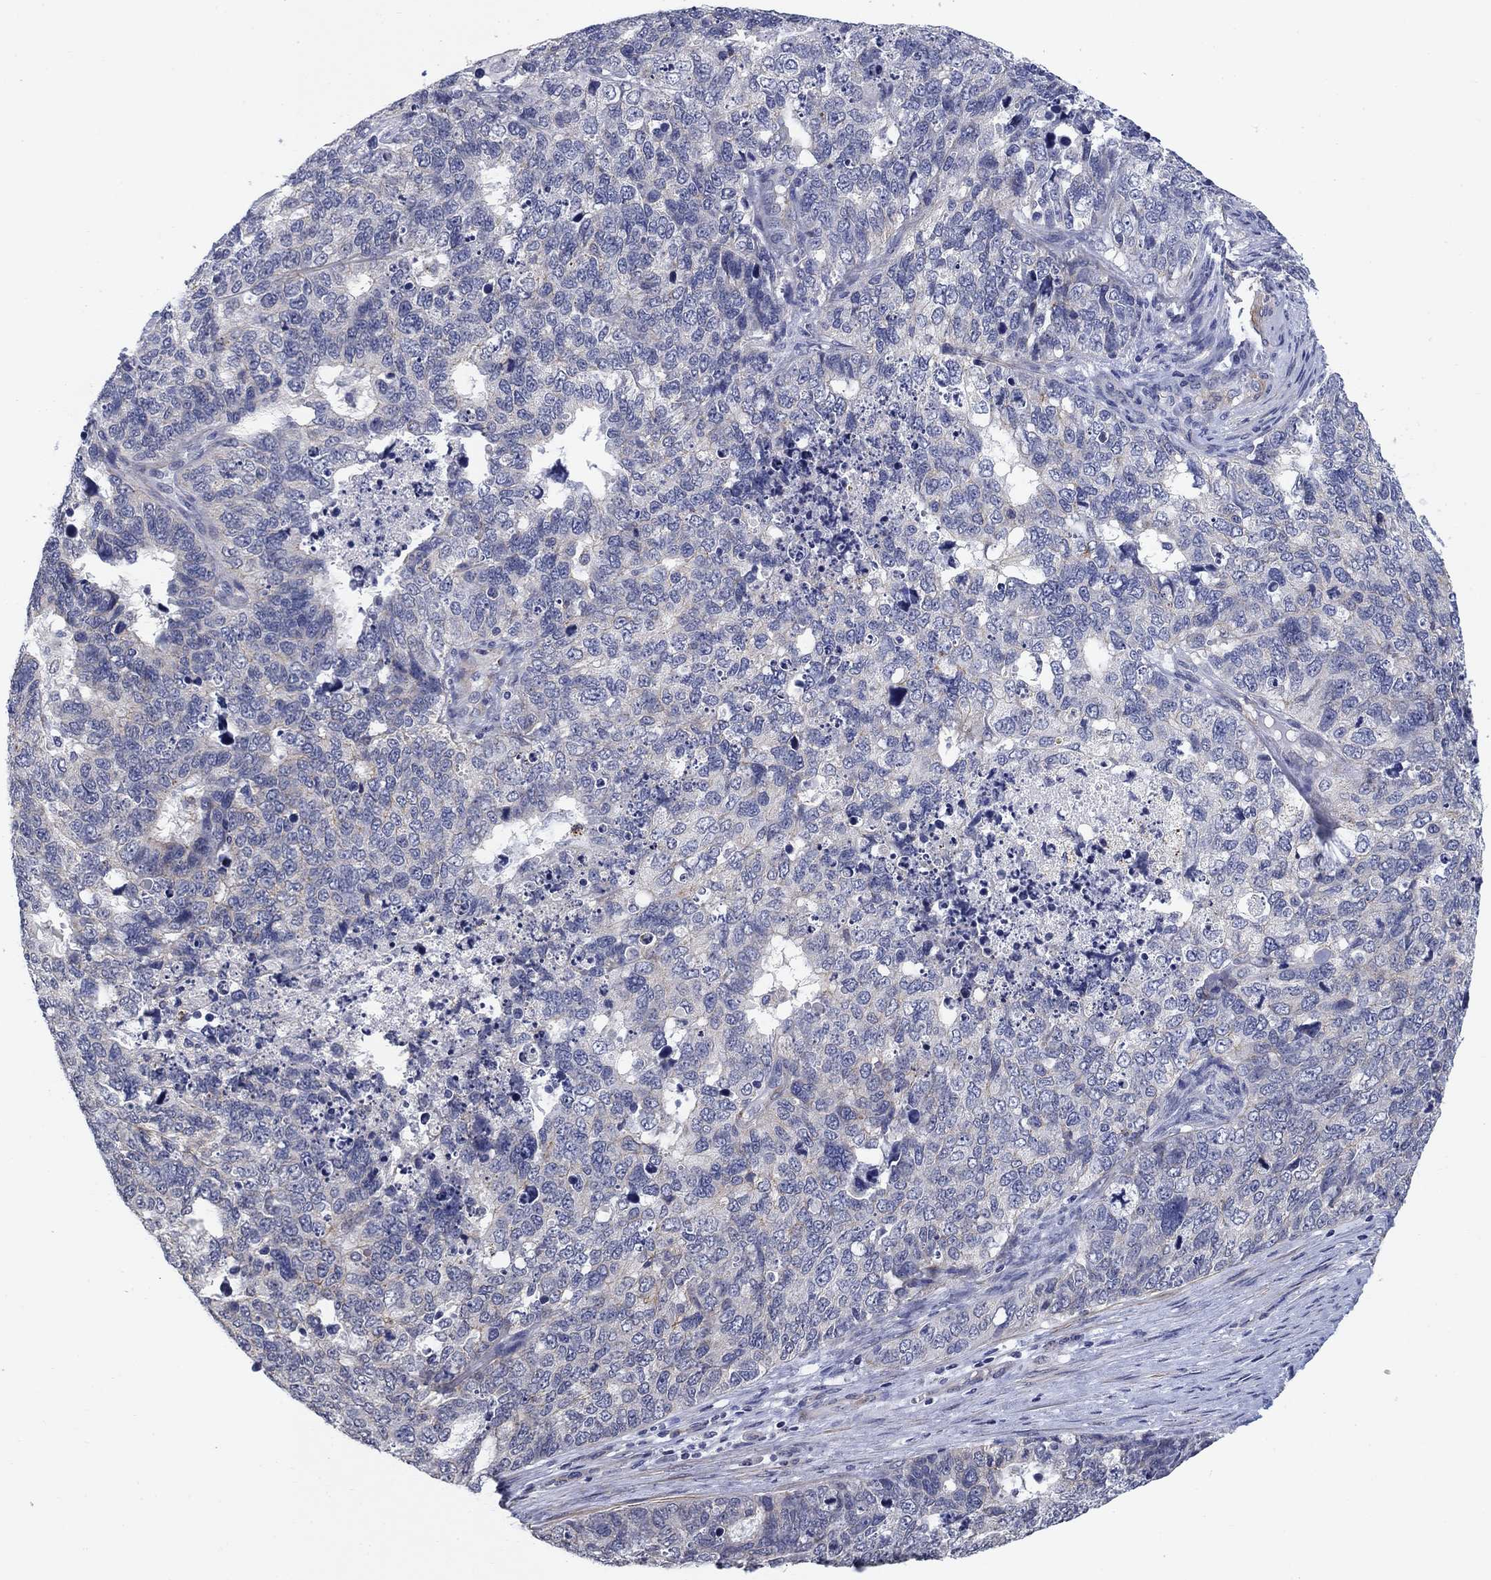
{"staining": {"intensity": "negative", "quantity": "none", "location": "none"}, "tissue": "cervical cancer", "cell_type": "Tumor cells", "image_type": "cancer", "snomed": [{"axis": "morphology", "description": "Squamous cell carcinoma, NOS"}, {"axis": "topography", "description": "Cervix"}], "caption": "Cervical cancer was stained to show a protein in brown. There is no significant positivity in tumor cells.", "gene": "OTUB2", "patient": {"sex": "female", "age": 63}}